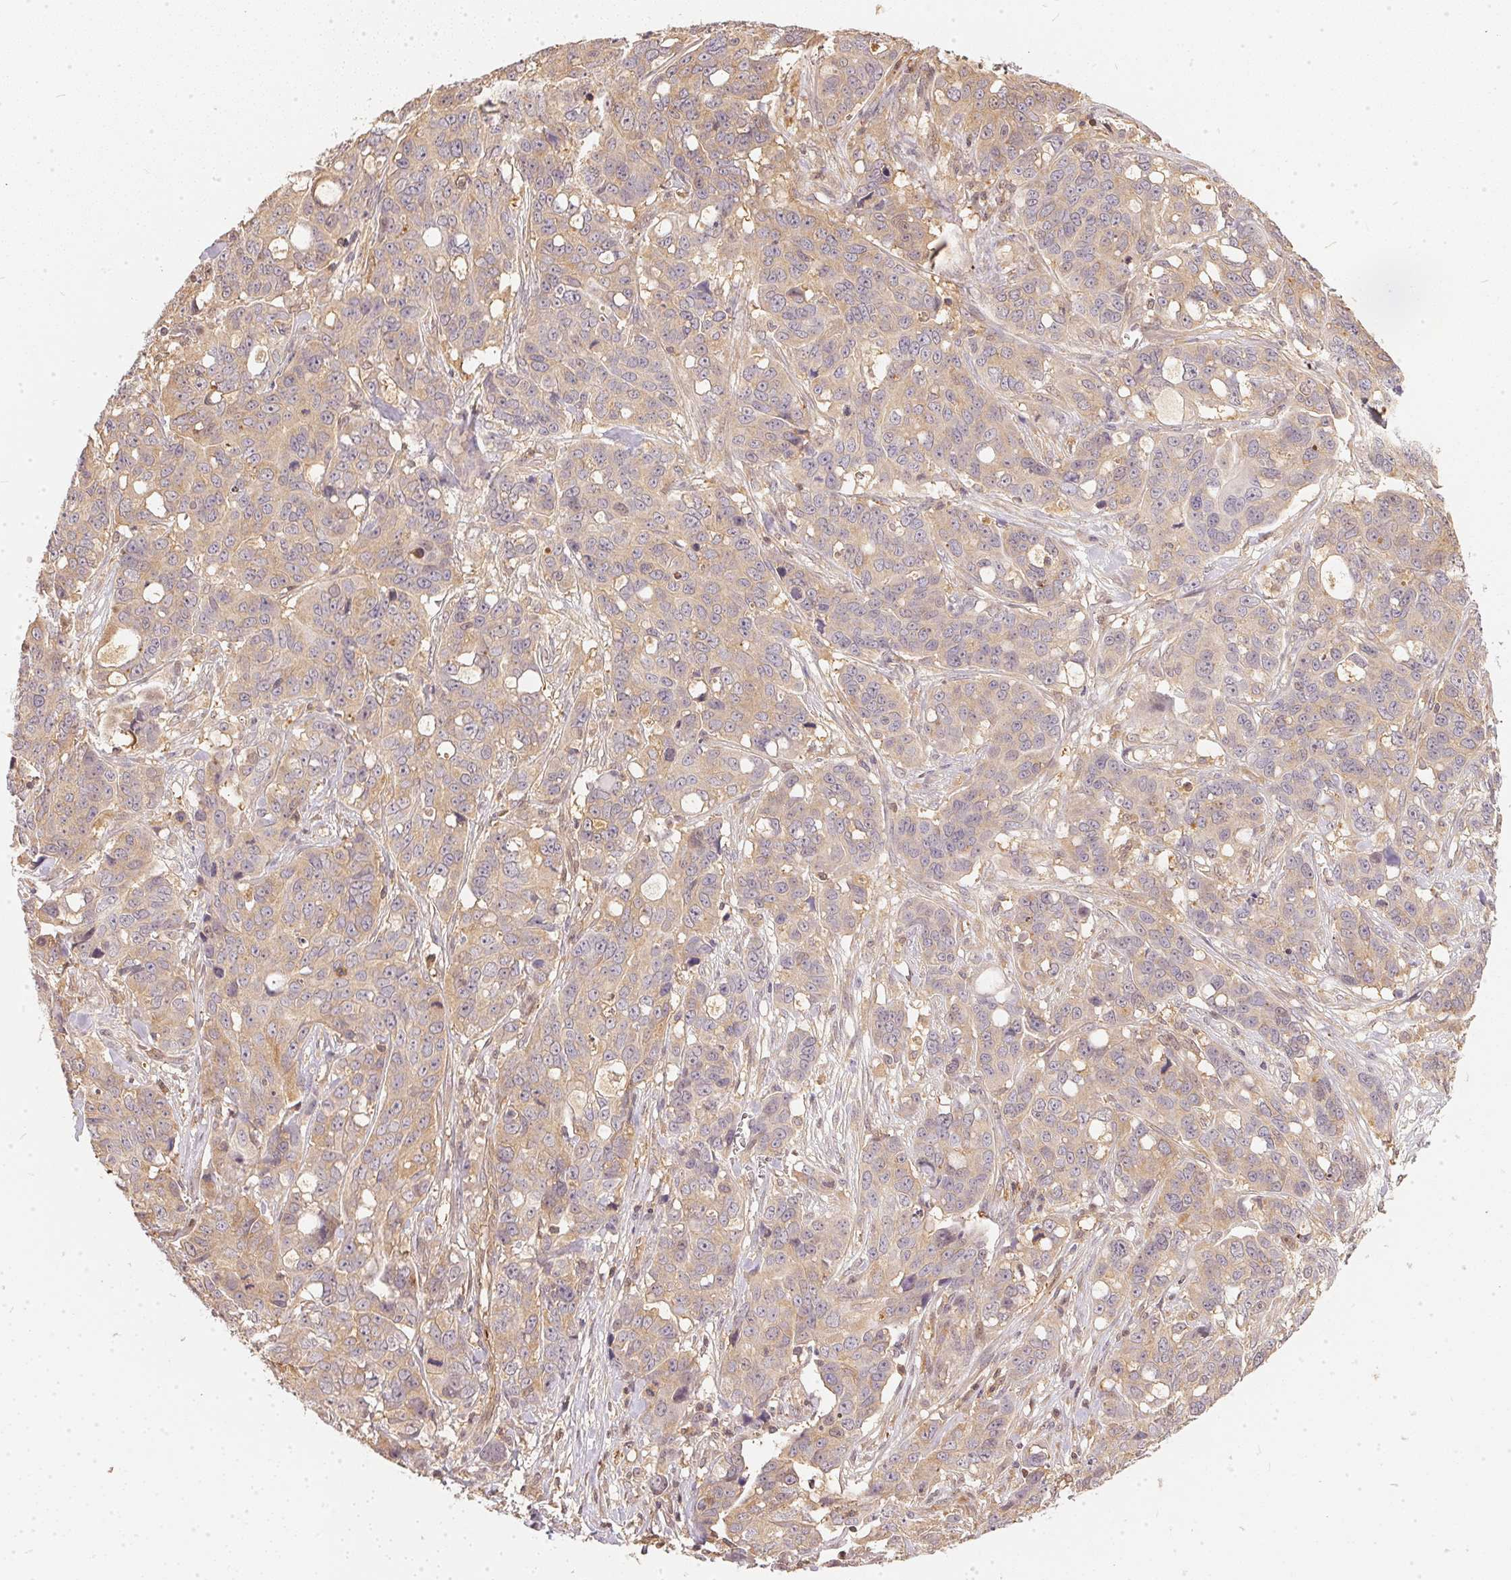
{"staining": {"intensity": "weak", "quantity": ">75%", "location": "cytoplasmic/membranous"}, "tissue": "ovarian cancer", "cell_type": "Tumor cells", "image_type": "cancer", "snomed": [{"axis": "morphology", "description": "Carcinoma, endometroid"}, {"axis": "topography", "description": "Ovary"}], "caption": "IHC of human ovarian endometroid carcinoma exhibits low levels of weak cytoplasmic/membranous positivity in about >75% of tumor cells.", "gene": "BLMH", "patient": {"sex": "female", "age": 78}}